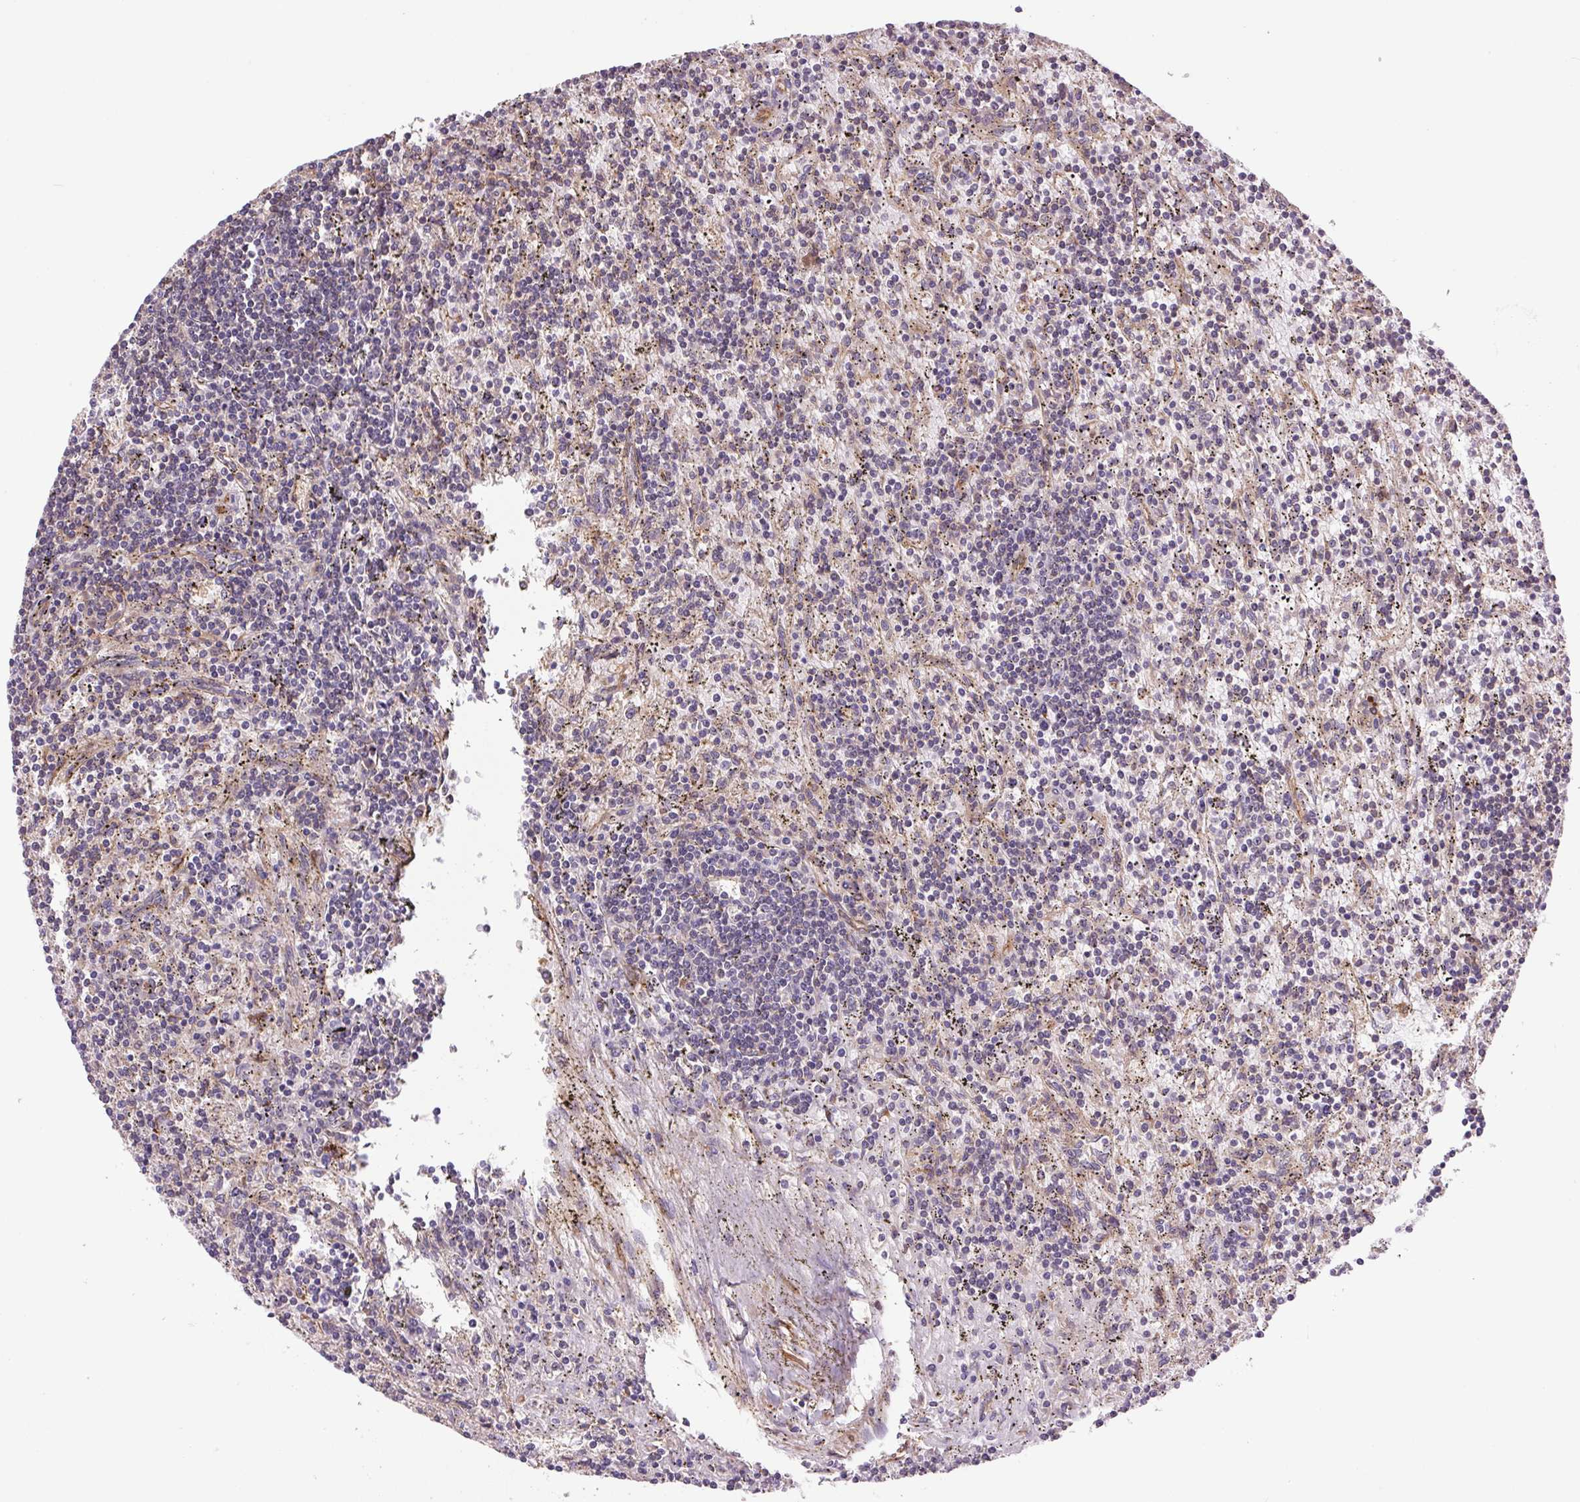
{"staining": {"intensity": "negative", "quantity": "none", "location": "none"}, "tissue": "lymphoma", "cell_type": "Tumor cells", "image_type": "cancer", "snomed": [{"axis": "morphology", "description": "Malignant lymphoma, non-Hodgkin's type, Low grade"}, {"axis": "topography", "description": "Spleen"}], "caption": "Immunohistochemical staining of human malignant lymphoma, non-Hodgkin's type (low-grade) exhibits no significant staining in tumor cells. (IHC, brightfield microscopy, high magnification).", "gene": "SEPTIN10", "patient": {"sex": "male", "age": 76}}